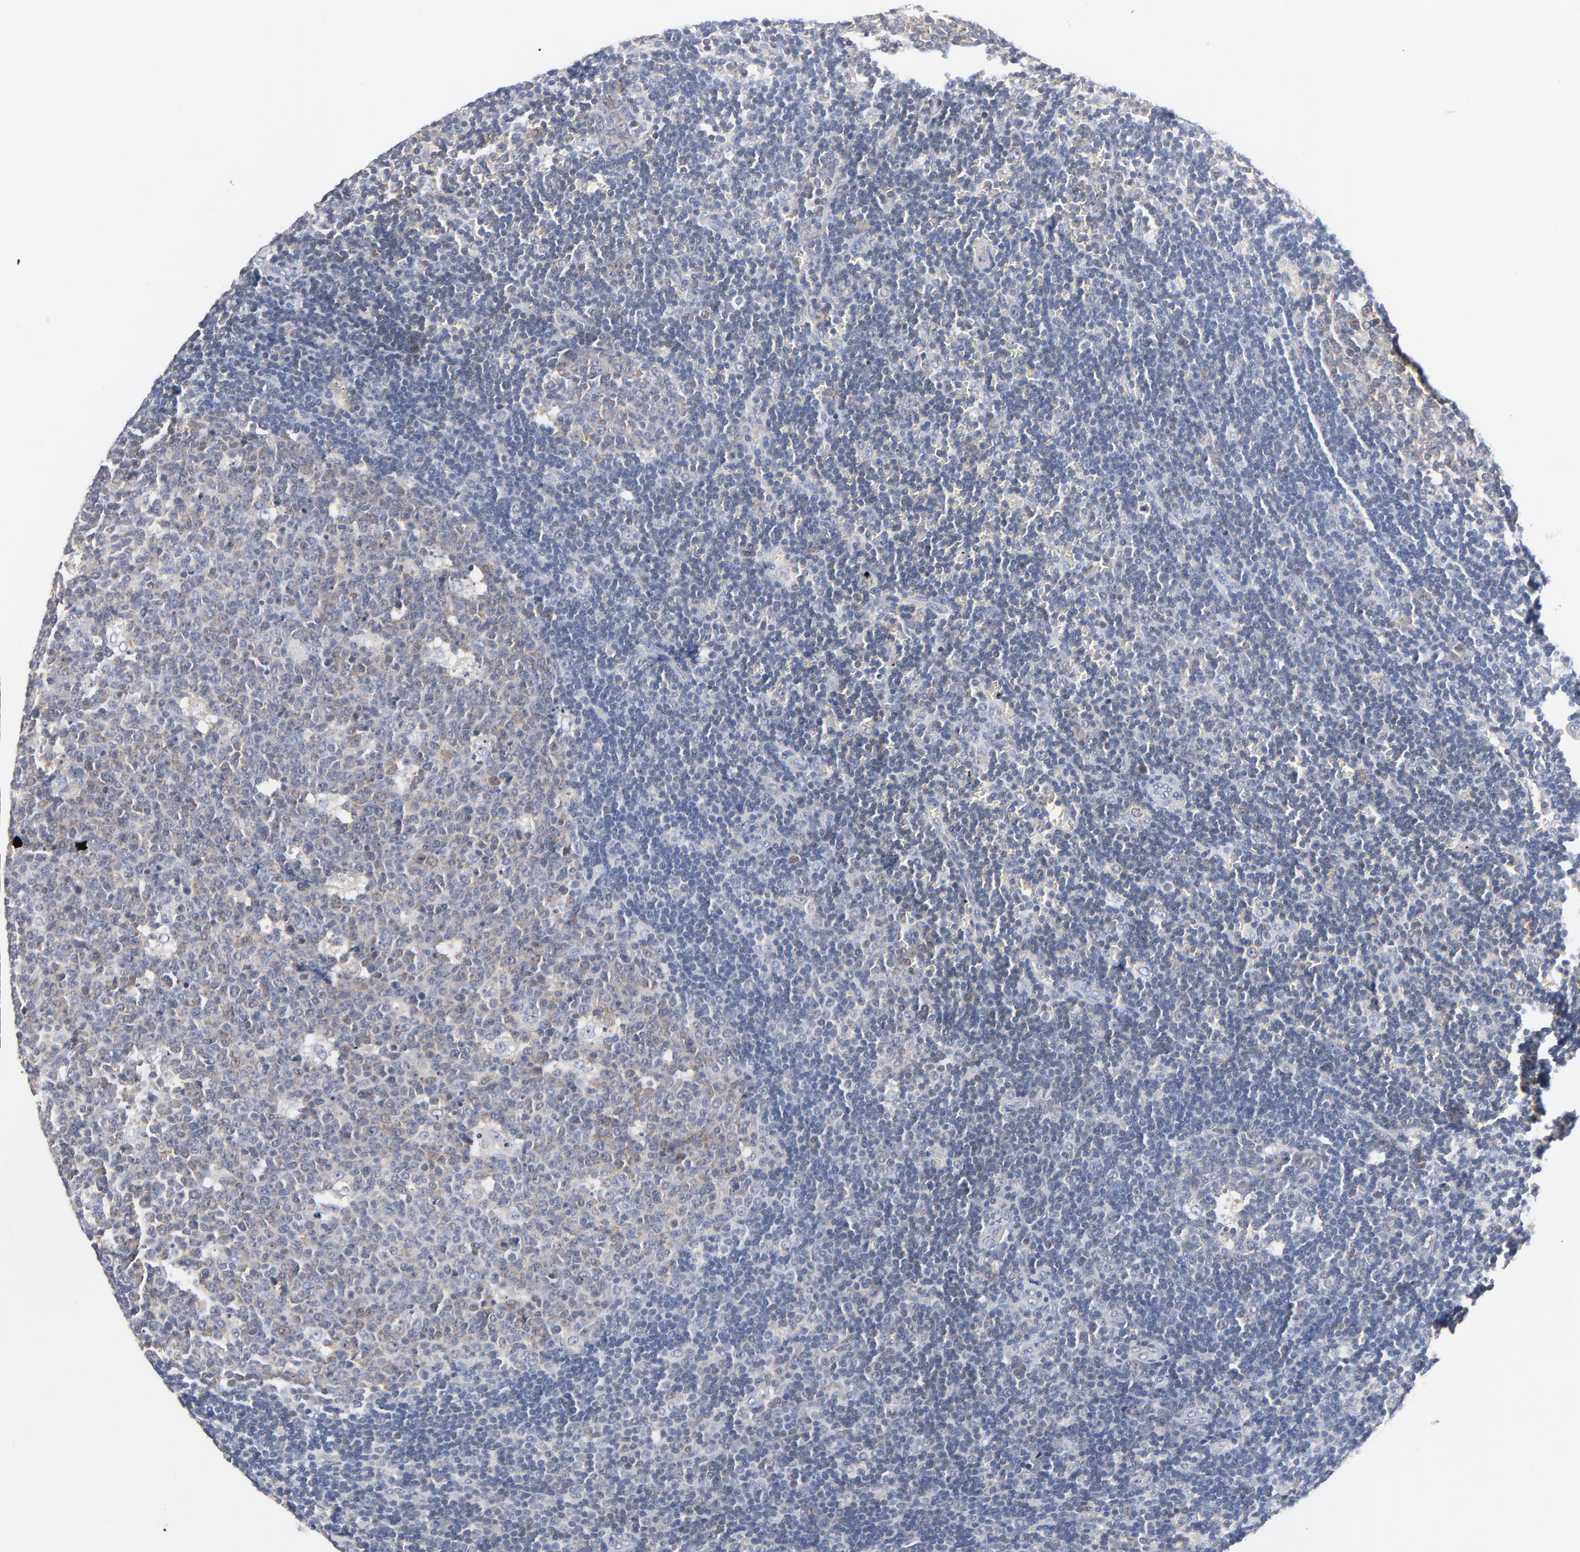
{"staining": {"intensity": "weak", "quantity": ">75%", "location": "cytoplasmic/membranous"}, "tissue": "lymph node", "cell_type": "Germinal center cells", "image_type": "normal", "snomed": [{"axis": "morphology", "description": "Normal tissue, NOS"}, {"axis": "topography", "description": "Lymph node"}, {"axis": "topography", "description": "Salivary gland"}], "caption": "Immunohistochemistry of benign lymph node exhibits low levels of weak cytoplasmic/membranous positivity in approximately >75% of germinal center cells.", "gene": "CAB39L", "patient": {"sex": "male", "age": 8}}